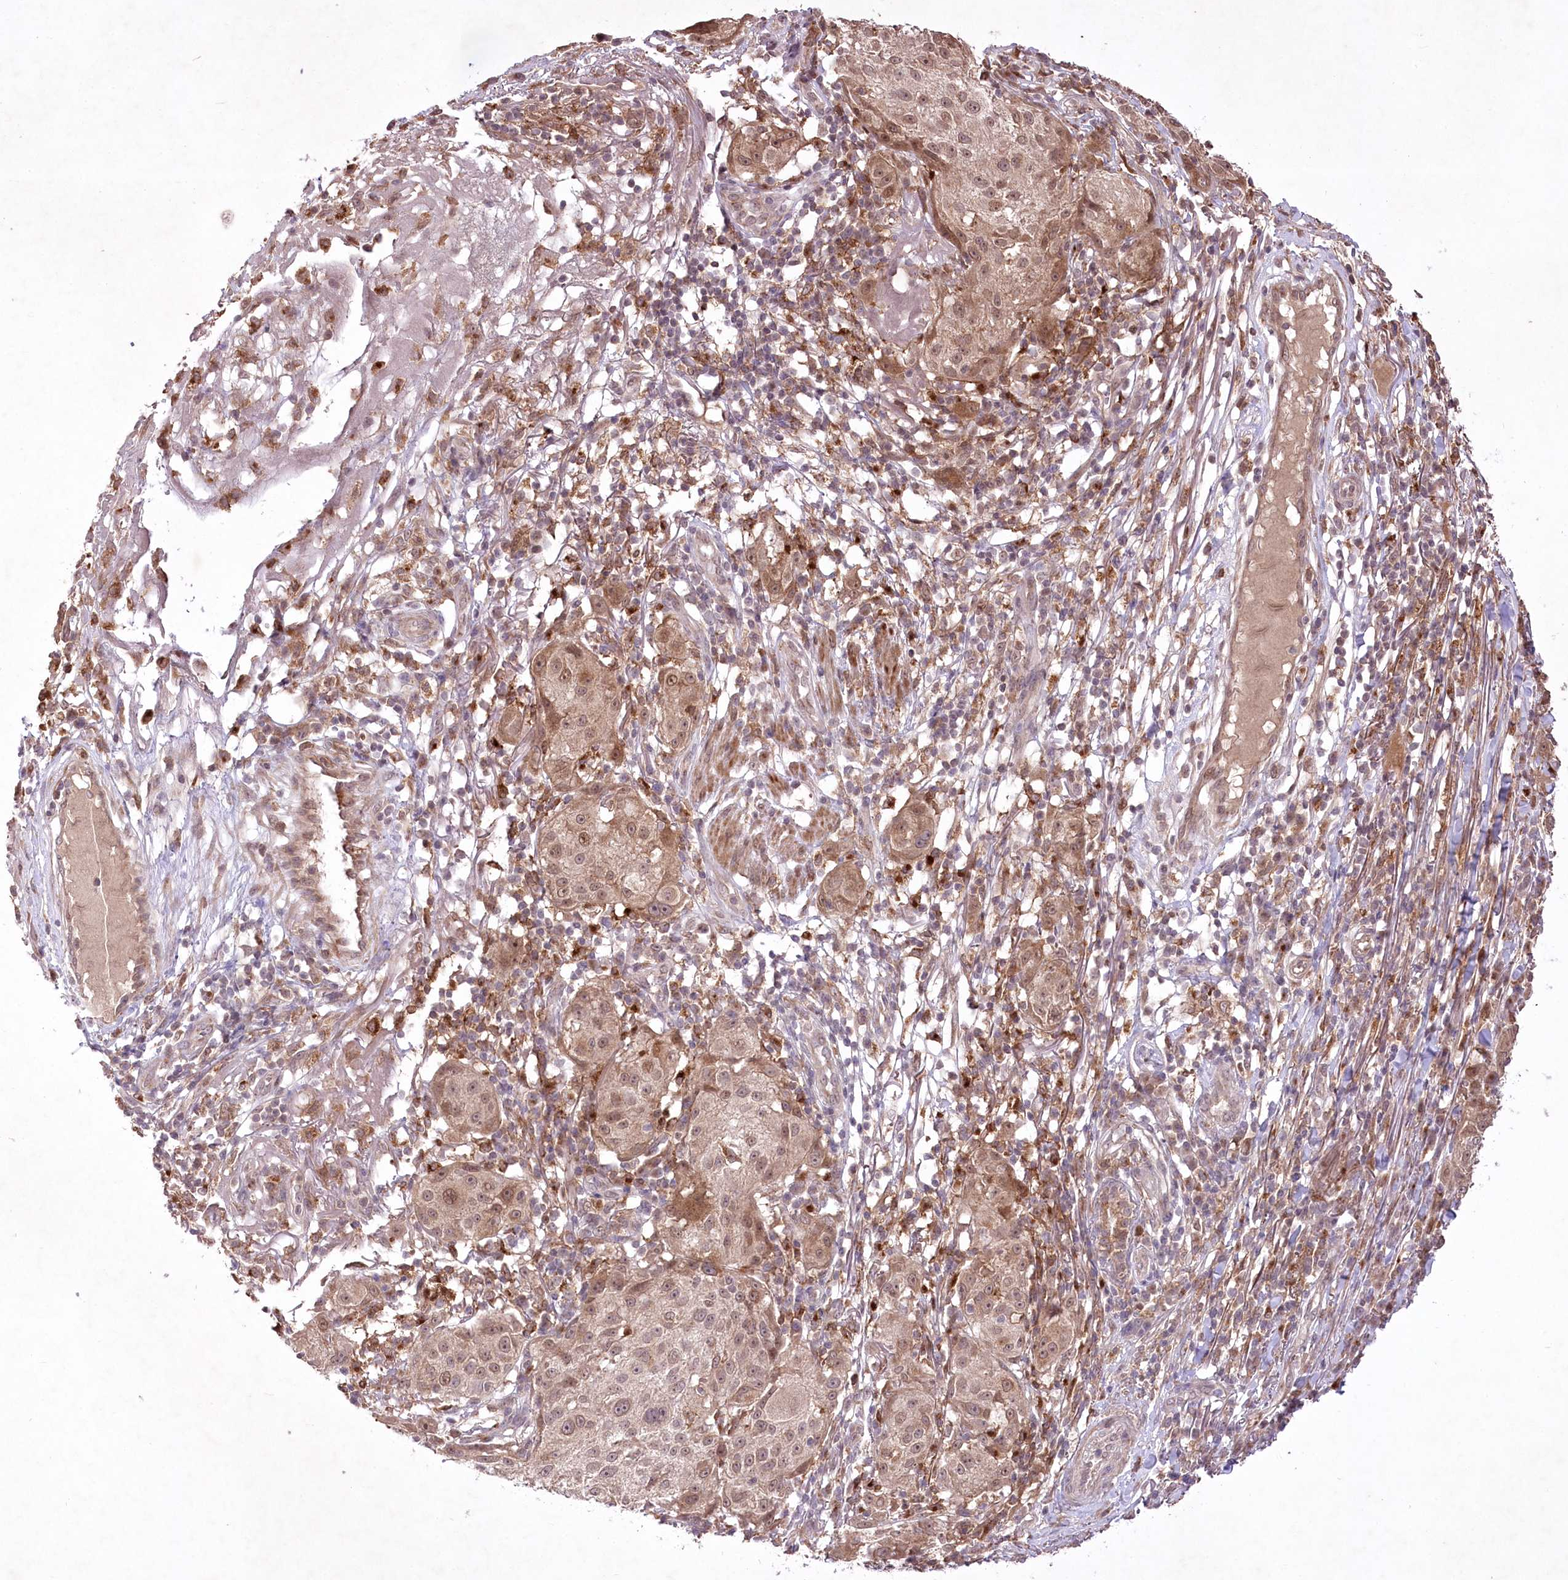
{"staining": {"intensity": "moderate", "quantity": ">75%", "location": "cytoplasmic/membranous,nuclear"}, "tissue": "melanoma", "cell_type": "Tumor cells", "image_type": "cancer", "snomed": [{"axis": "morphology", "description": "Necrosis, NOS"}, {"axis": "morphology", "description": "Malignant melanoma, NOS"}, {"axis": "topography", "description": "Skin"}], "caption": "The immunohistochemical stain highlights moderate cytoplasmic/membranous and nuclear positivity in tumor cells of melanoma tissue.", "gene": "HELT", "patient": {"sex": "female", "age": 87}}